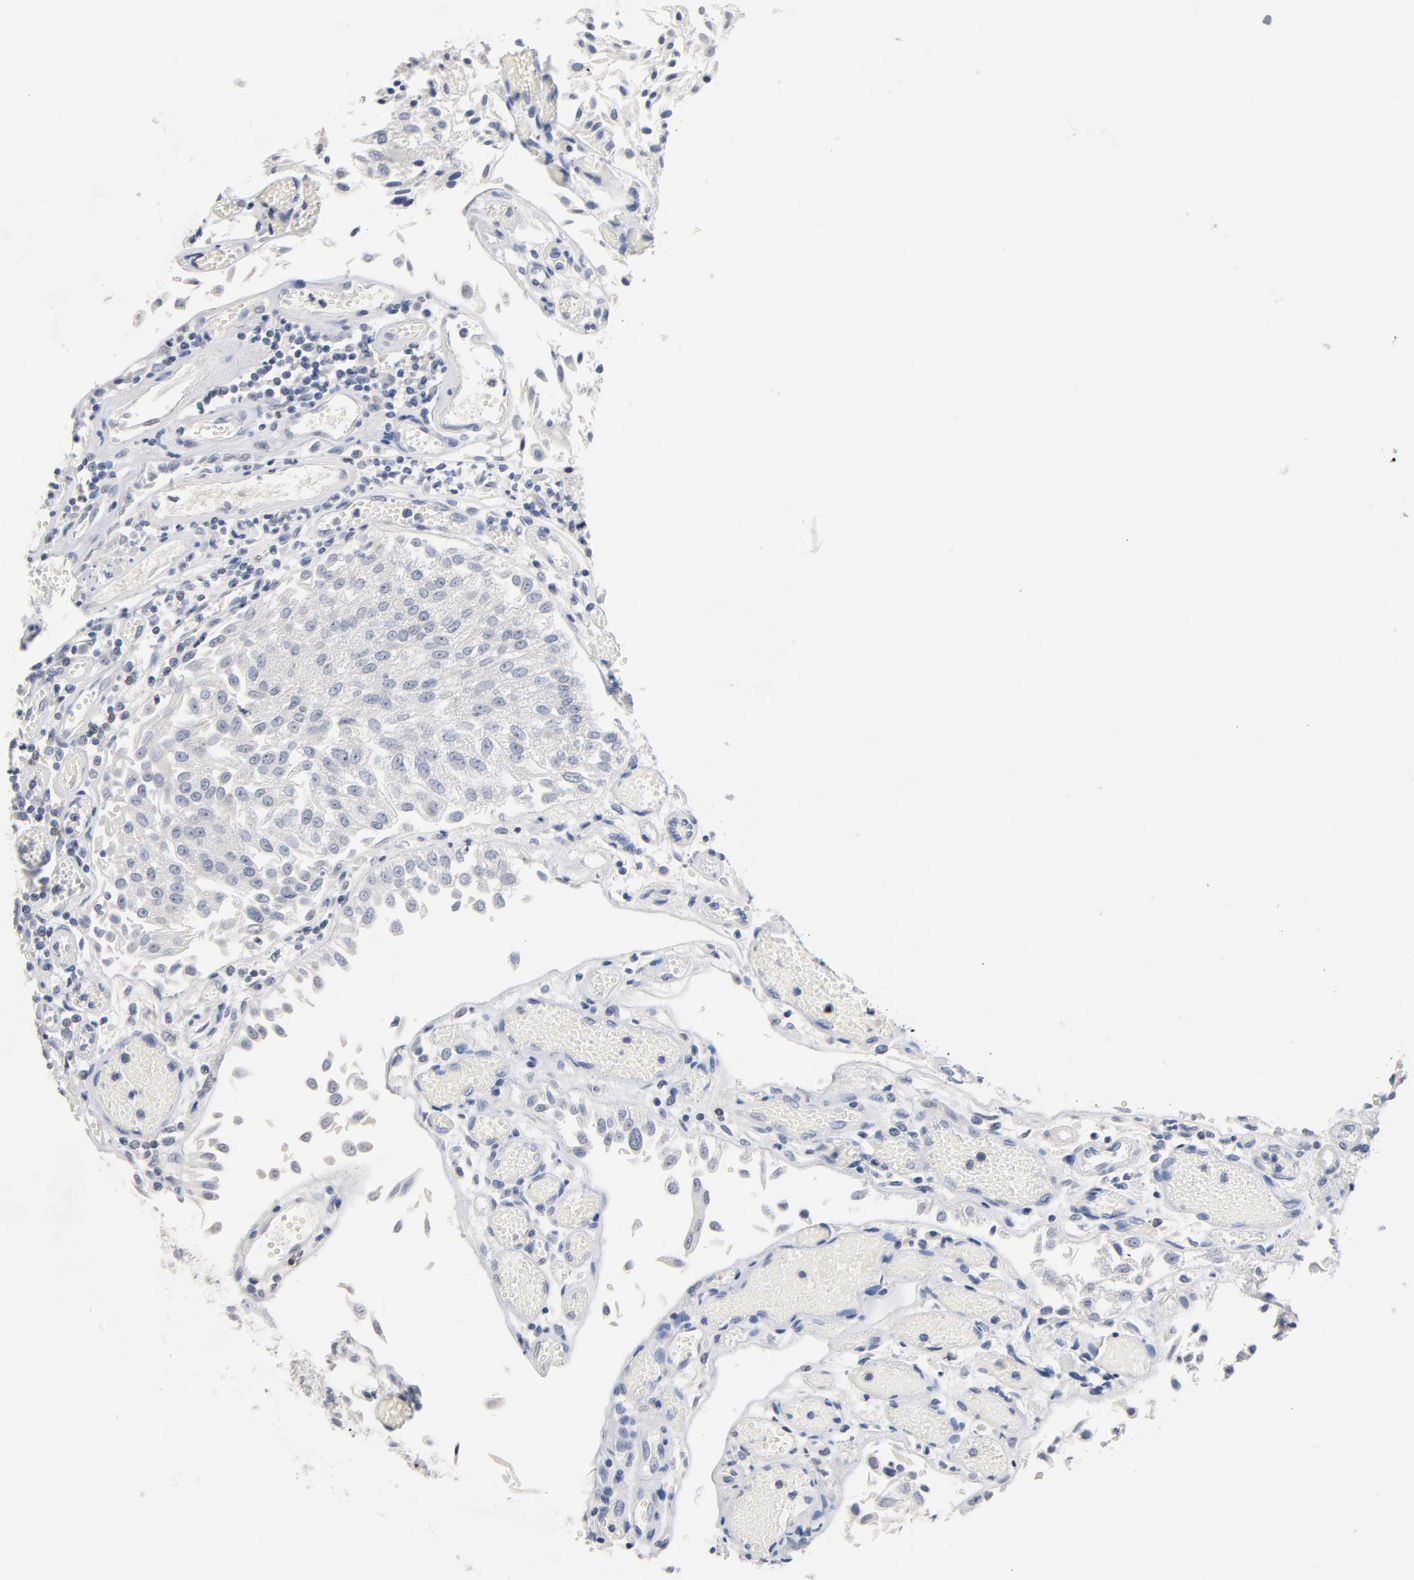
{"staining": {"intensity": "negative", "quantity": "none", "location": "none"}, "tissue": "urothelial cancer", "cell_type": "Tumor cells", "image_type": "cancer", "snomed": [{"axis": "morphology", "description": "Urothelial carcinoma, Low grade"}, {"axis": "topography", "description": "Urinary bladder"}], "caption": "The histopathology image demonstrates no significant expression in tumor cells of urothelial cancer.", "gene": "ZCCHC13", "patient": {"sex": "male", "age": 86}}